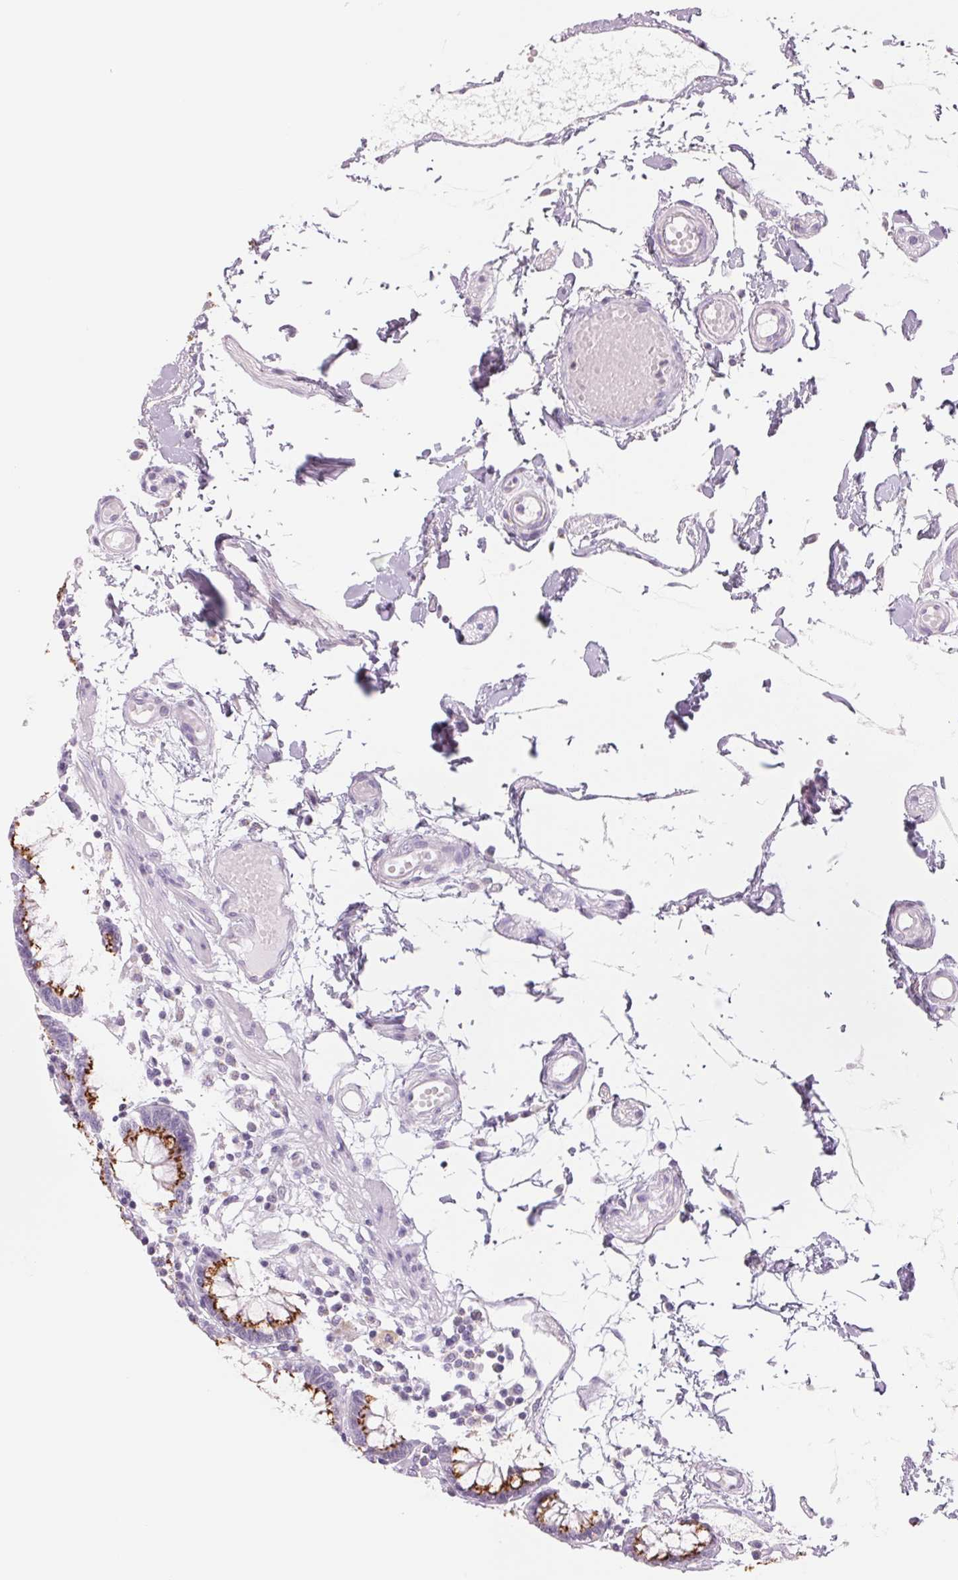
{"staining": {"intensity": "negative", "quantity": "none", "location": "none"}, "tissue": "colon", "cell_type": "Endothelial cells", "image_type": "normal", "snomed": [{"axis": "morphology", "description": "Normal tissue, NOS"}, {"axis": "morphology", "description": "Adenocarcinoma, NOS"}, {"axis": "topography", "description": "Colon"}], "caption": "The histopathology image reveals no staining of endothelial cells in benign colon. (DAB (3,3'-diaminobenzidine) IHC visualized using brightfield microscopy, high magnification).", "gene": "GALNT7", "patient": {"sex": "male", "age": 83}}